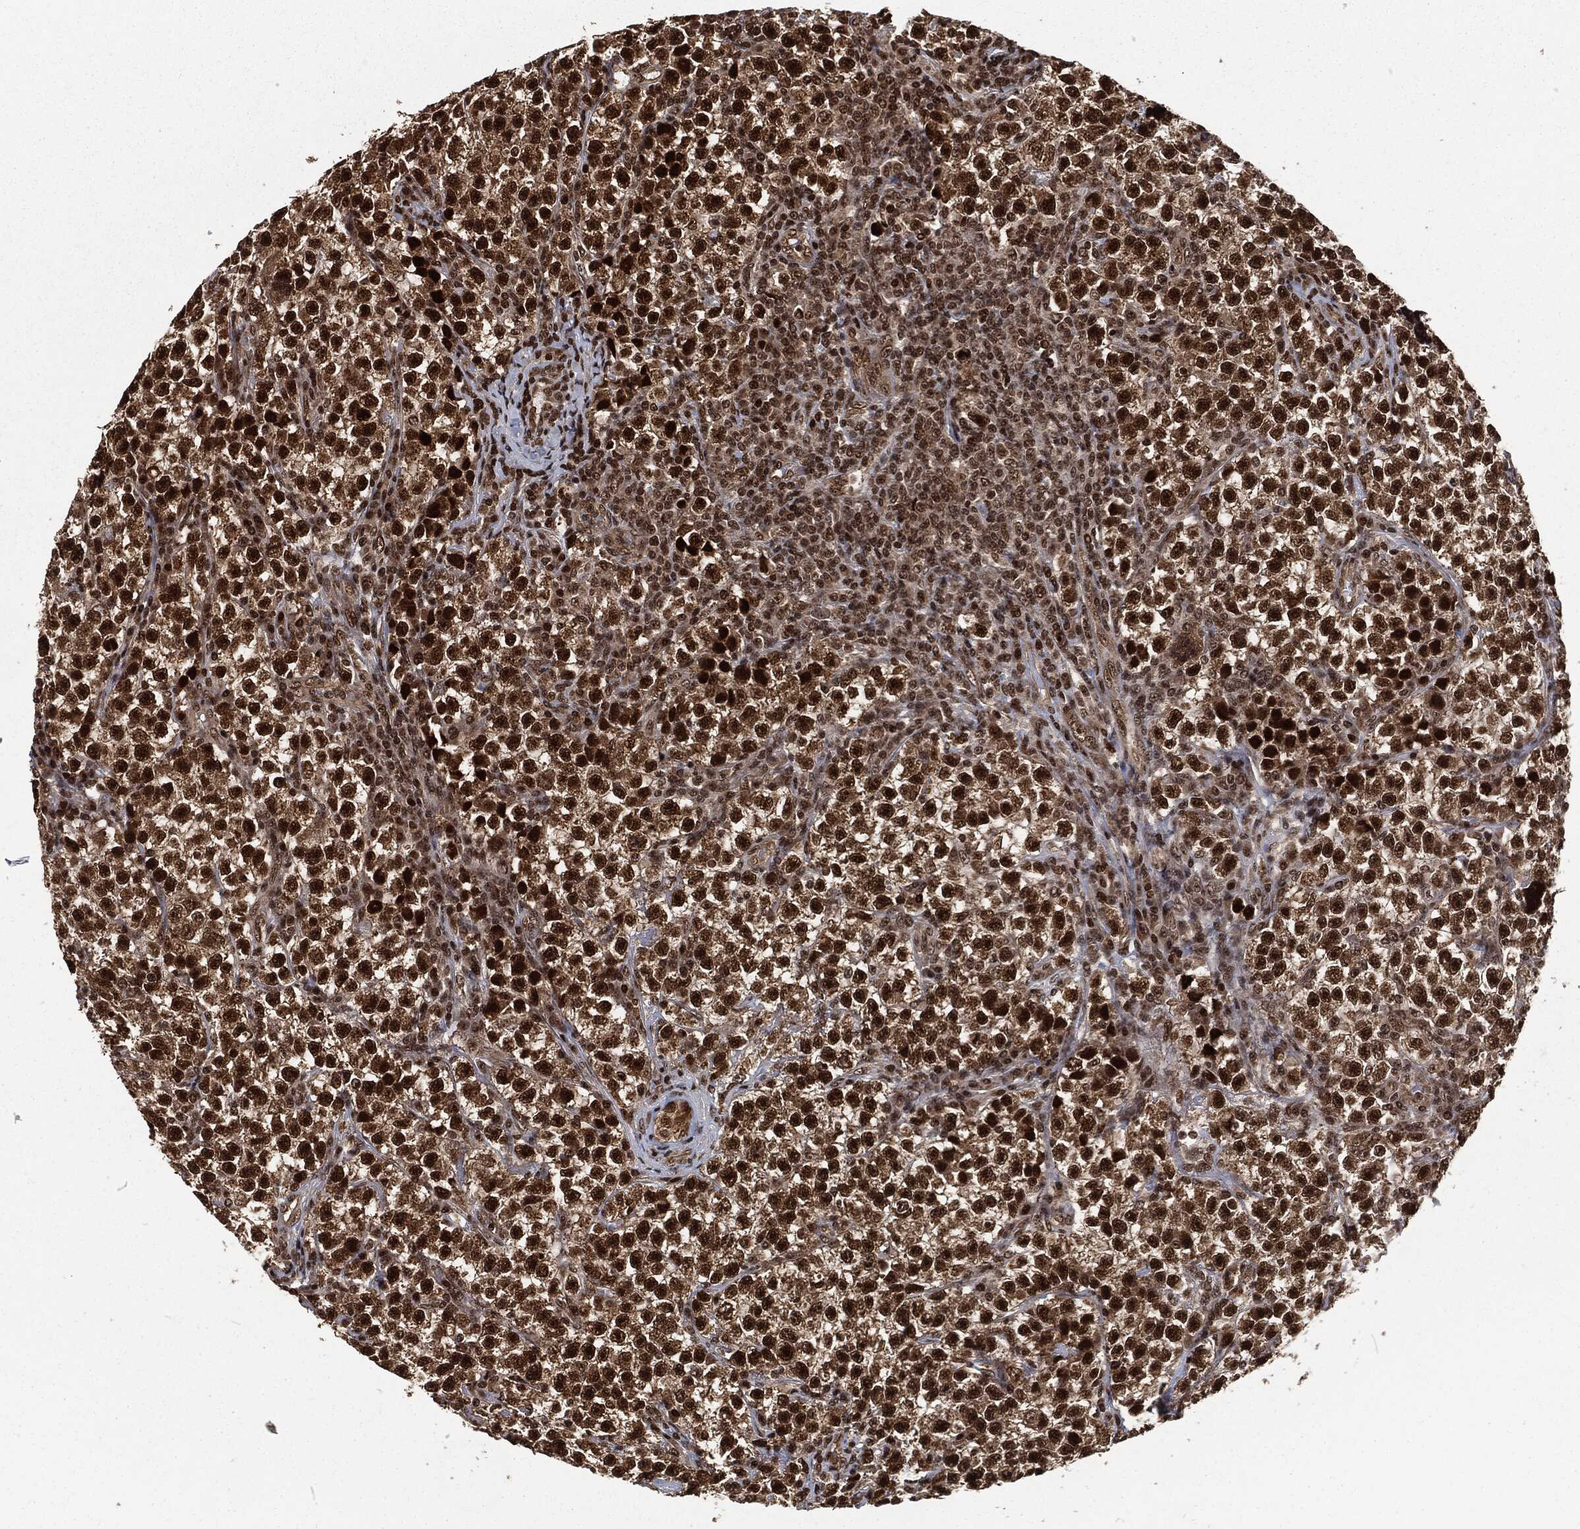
{"staining": {"intensity": "strong", "quantity": ">75%", "location": "nuclear"}, "tissue": "testis cancer", "cell_type": "Tumor cells", "image_type": "cancer", "snomed": [{"axis": "morphology", "description": "Seminoma, NOS"}, {"axis": "topography", "description": "Testis"}], "caption": "Human testis seminoma stained for a protein (brown) demonstrates strong nuclear positive expression in approximately >75% of tumor cells.", "gene": "NGRN", "patient": {"sex": "male", "age": 22}}